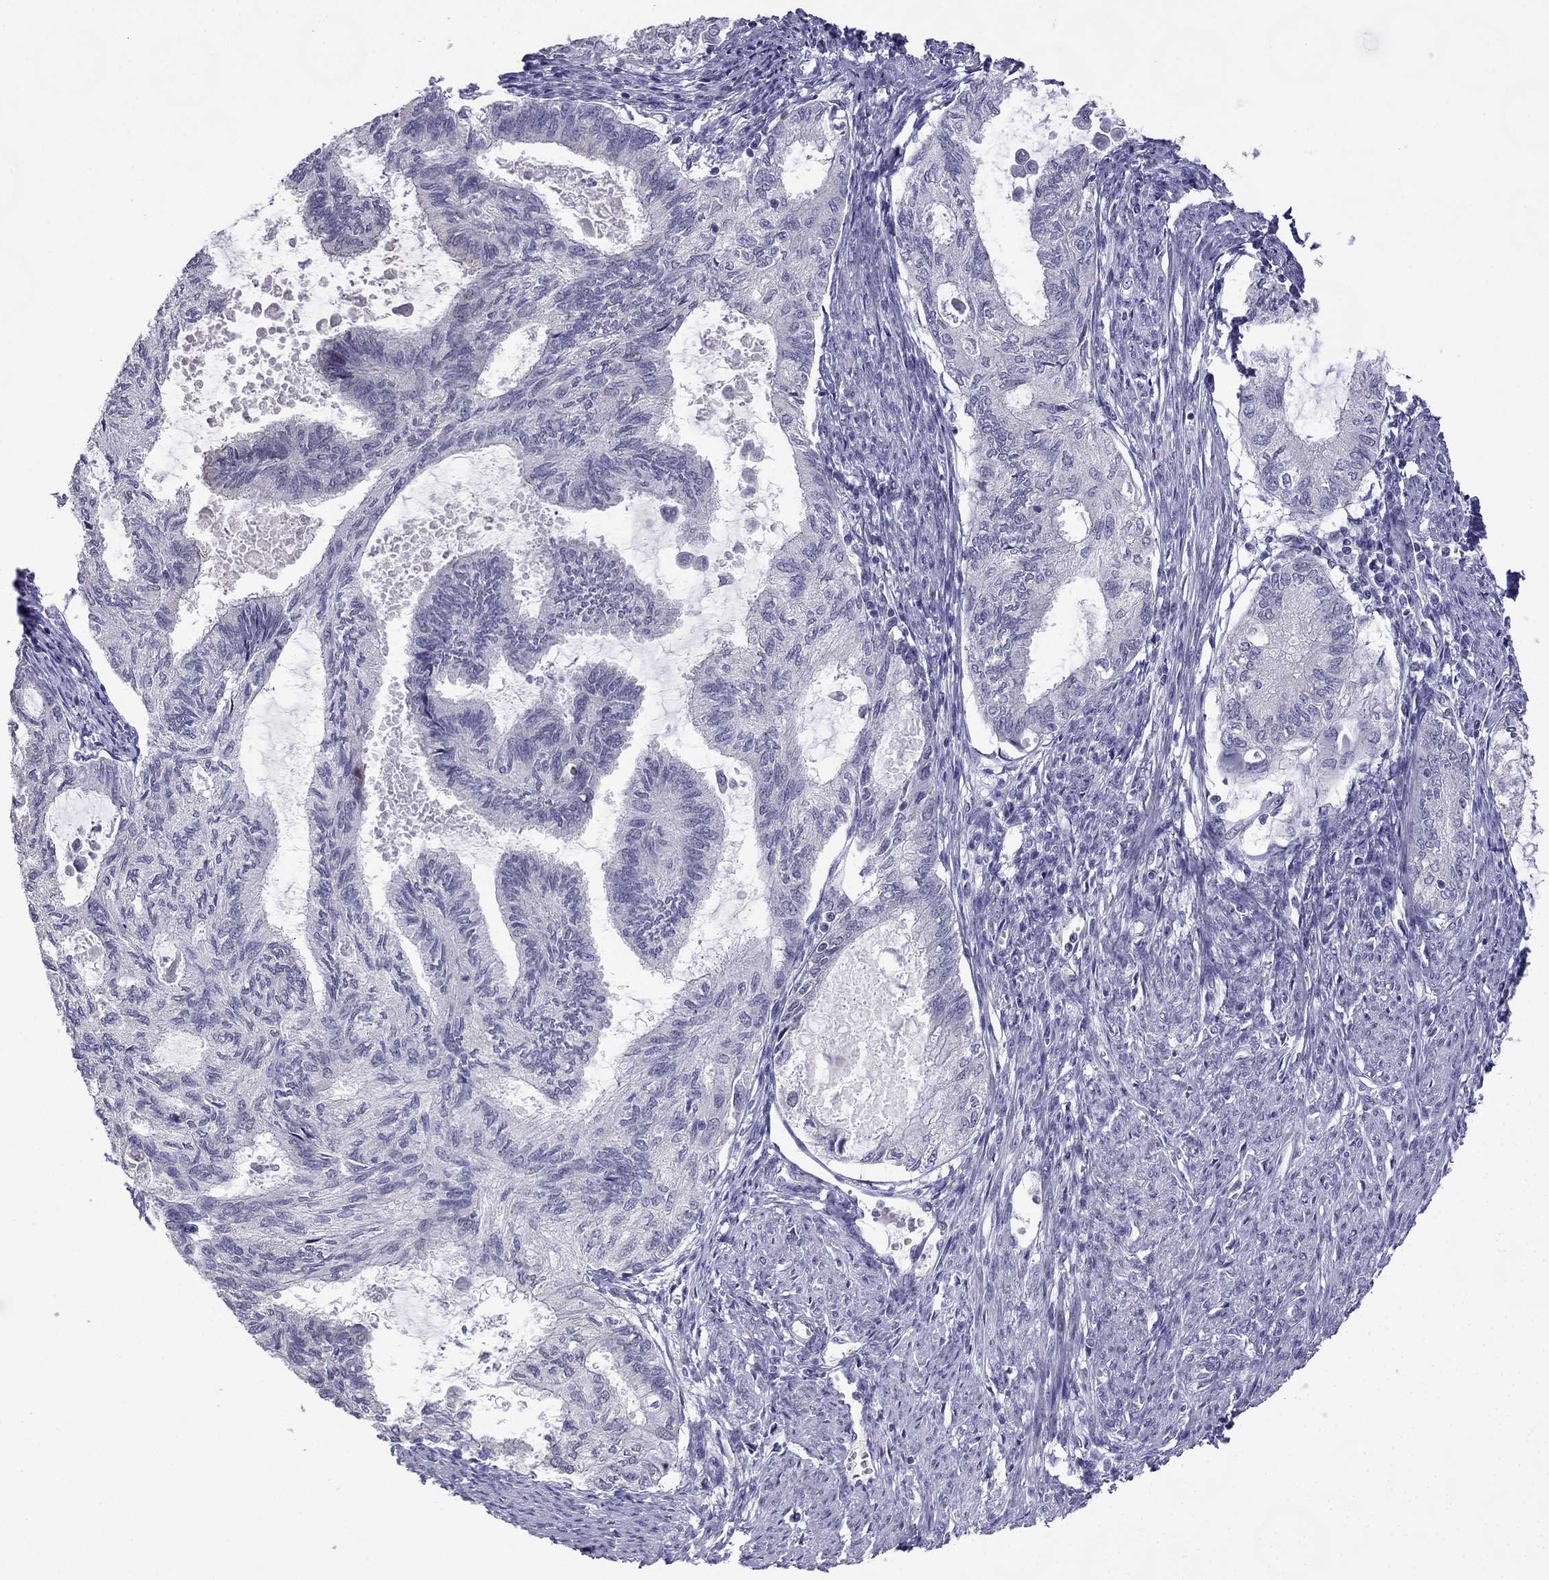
{"staining": {"intensity": "negative", "quantity": "none", "location": "none"}, "tissue": "endometrial cancer", "cell_type": "Tumor cells", "image_type": "cancer", "snomed": [{"axis": "morphology", "description": "Adenocarcinoma, NOS"}, {"axis": "topography", "description": "Endometrium"}], "caption": "Immunohistochemistry micrograph of human endometrial adenocarcinoma stained for a protein (brown), which shows no positivity in tumor cells.", "gene": "CFAP70", "patient": {"sex": "female", "age": 86}}